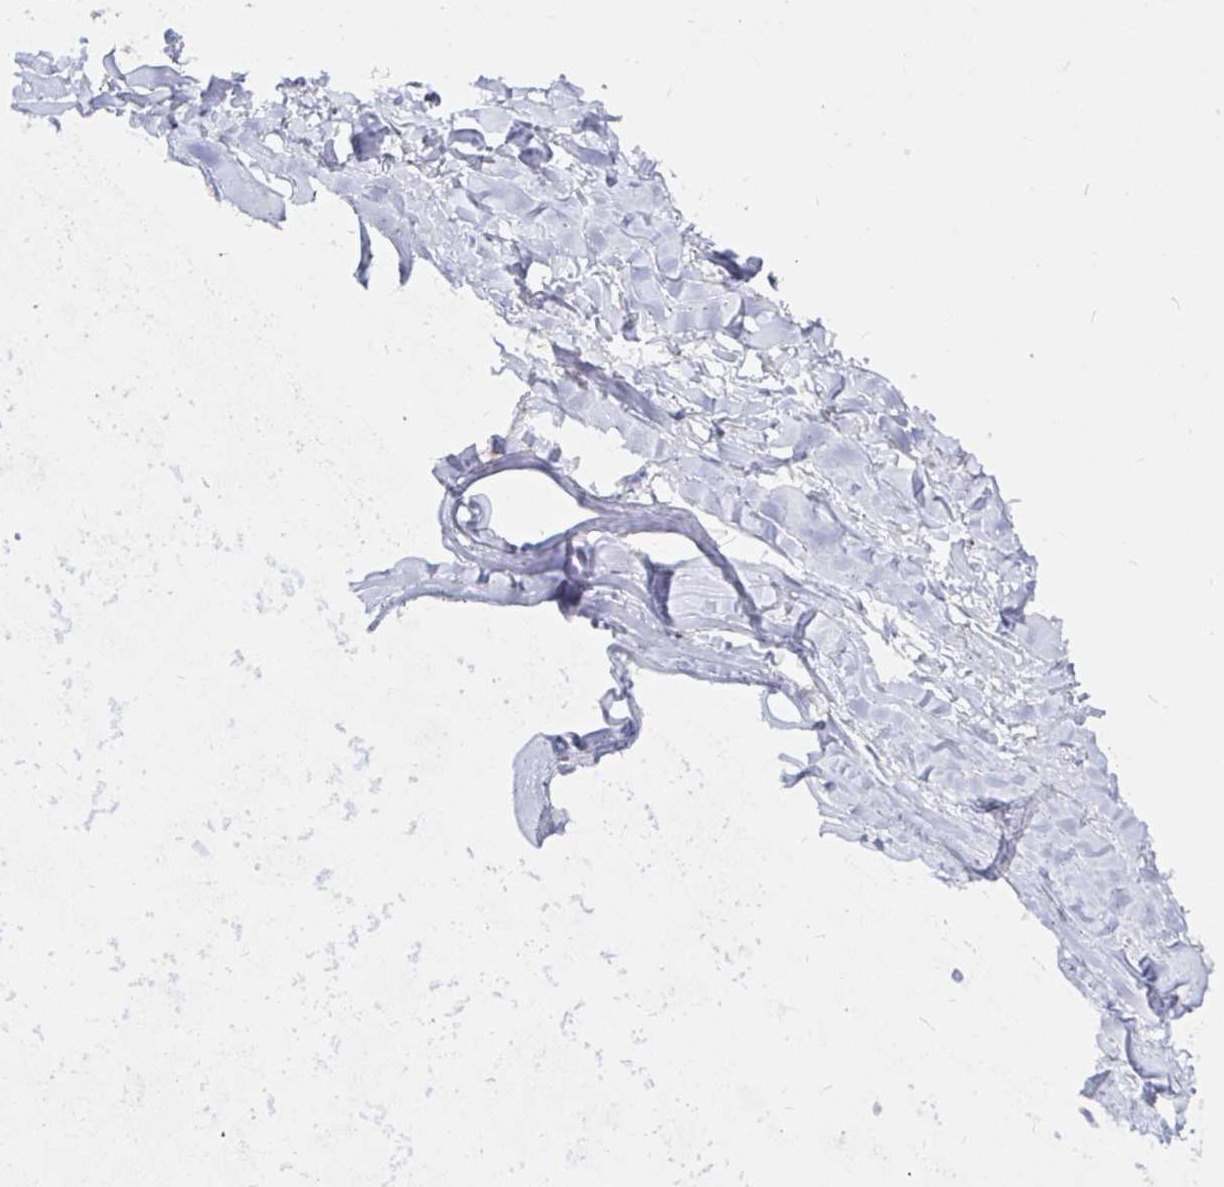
{"staining": {"intensity": "negative", "quantity": "none", "location": "none"}, "tissue": "adipose tissue", "cell_type": "Adipocytes", "image_type": "normal", "snomed": [{"axis": "morphology", "description": "Normal tissue, NOS"}, {"axis": "topography", "description": "Cartilage tissue"}, {"axis": "topography", "description": "Nasopharynx"}, {"axis": "topography", "description": "Thyroid gland"}], "caption": "The histopathology image shows no staining of adipocytes in unremarkable adipose tissue.", "gene": "KCTD19", "patient": {"sex": "male", "age": 63}}